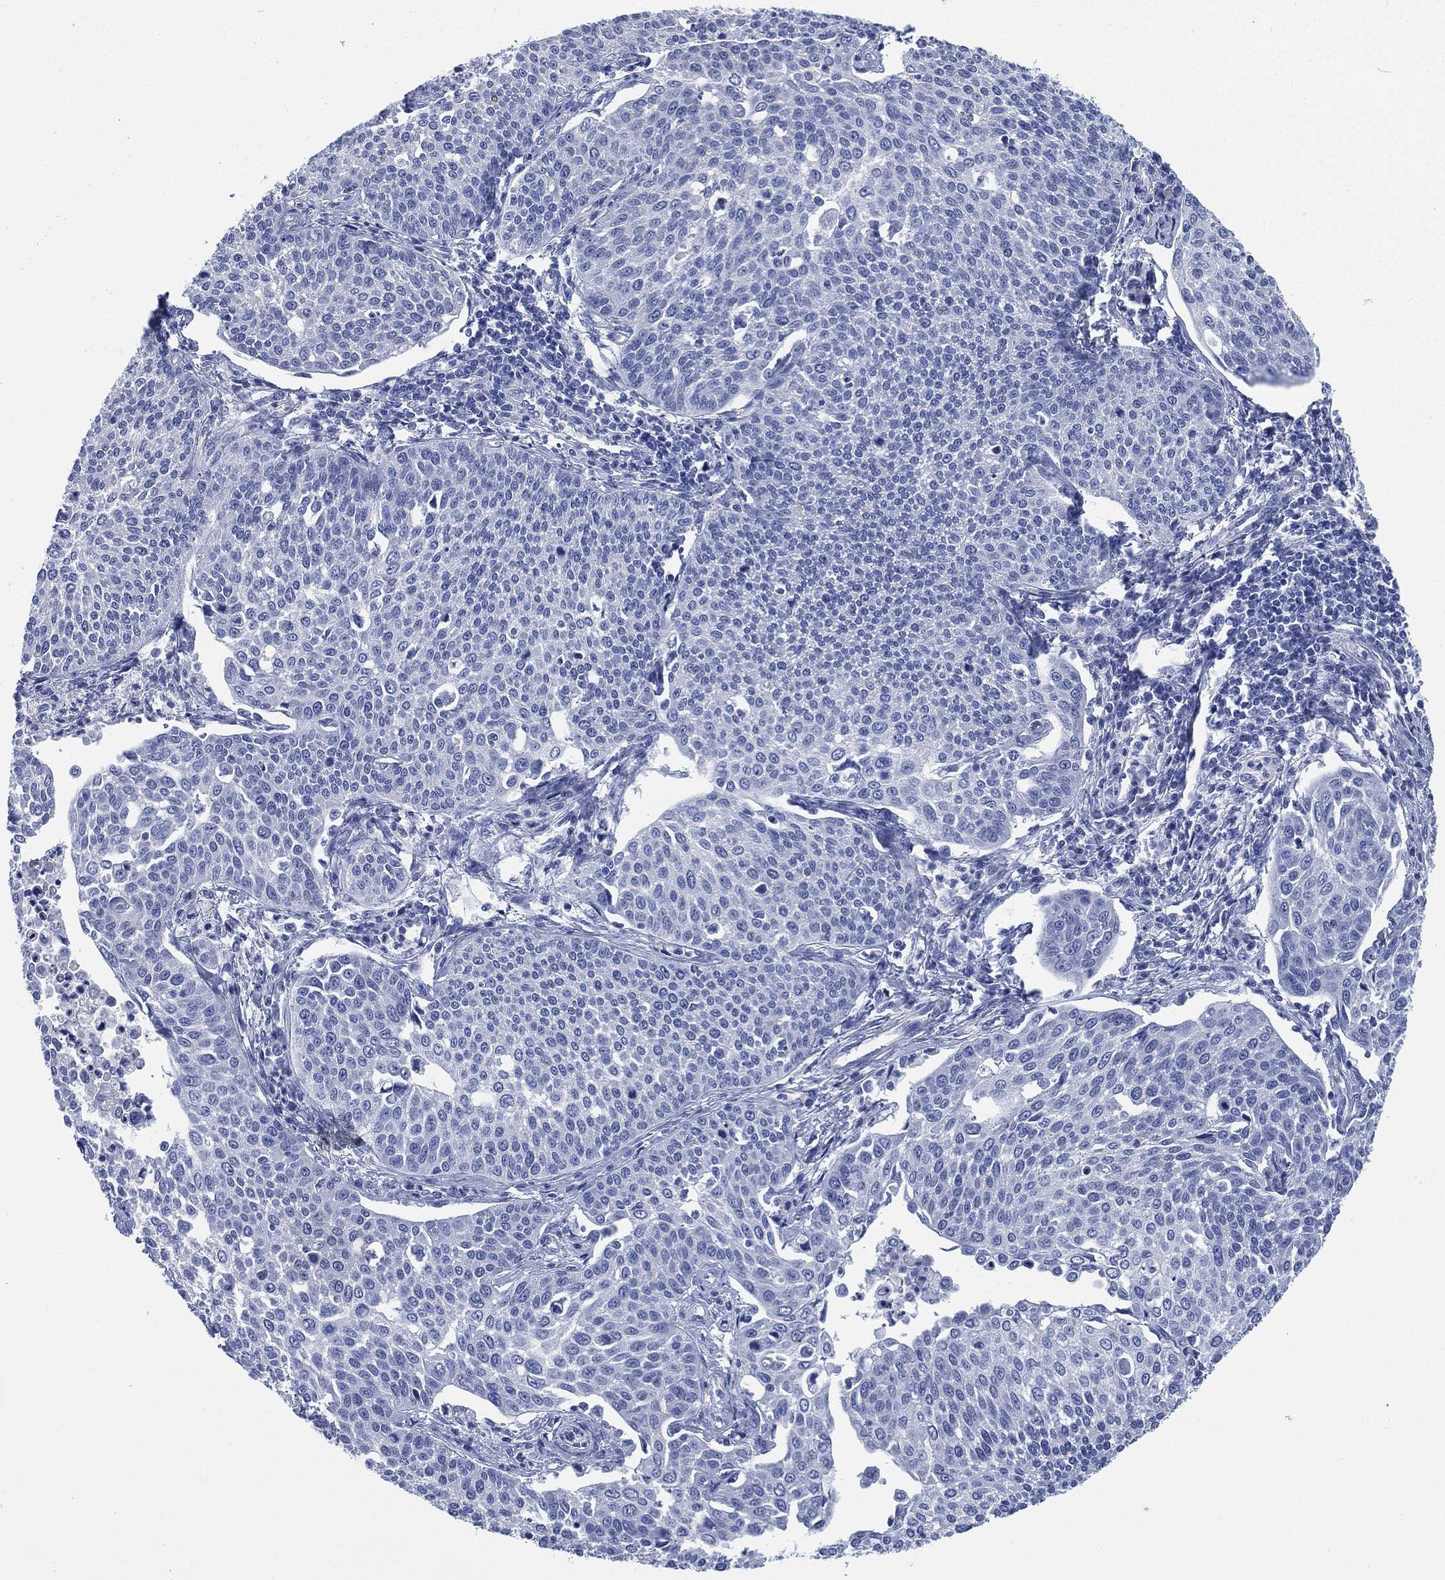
{"staining": {"intensity": "negative", "quantity": "none", "location": "none"}, "tissue": "cervical cancer", "cell_type": "Tumor cells", "image_type": "cancer", "snomed": [{"axis": "morphology", "description": "Squamous cell carcinoma, NOS"}, {"axis": "topography", "description": "Cervix"}], "caption": "Tumor cells are negative for brown protein staining in cervical squamous cell carcinoma.", "gene": "CCDC70", "patient": {"sex": "female", "age": 34}}